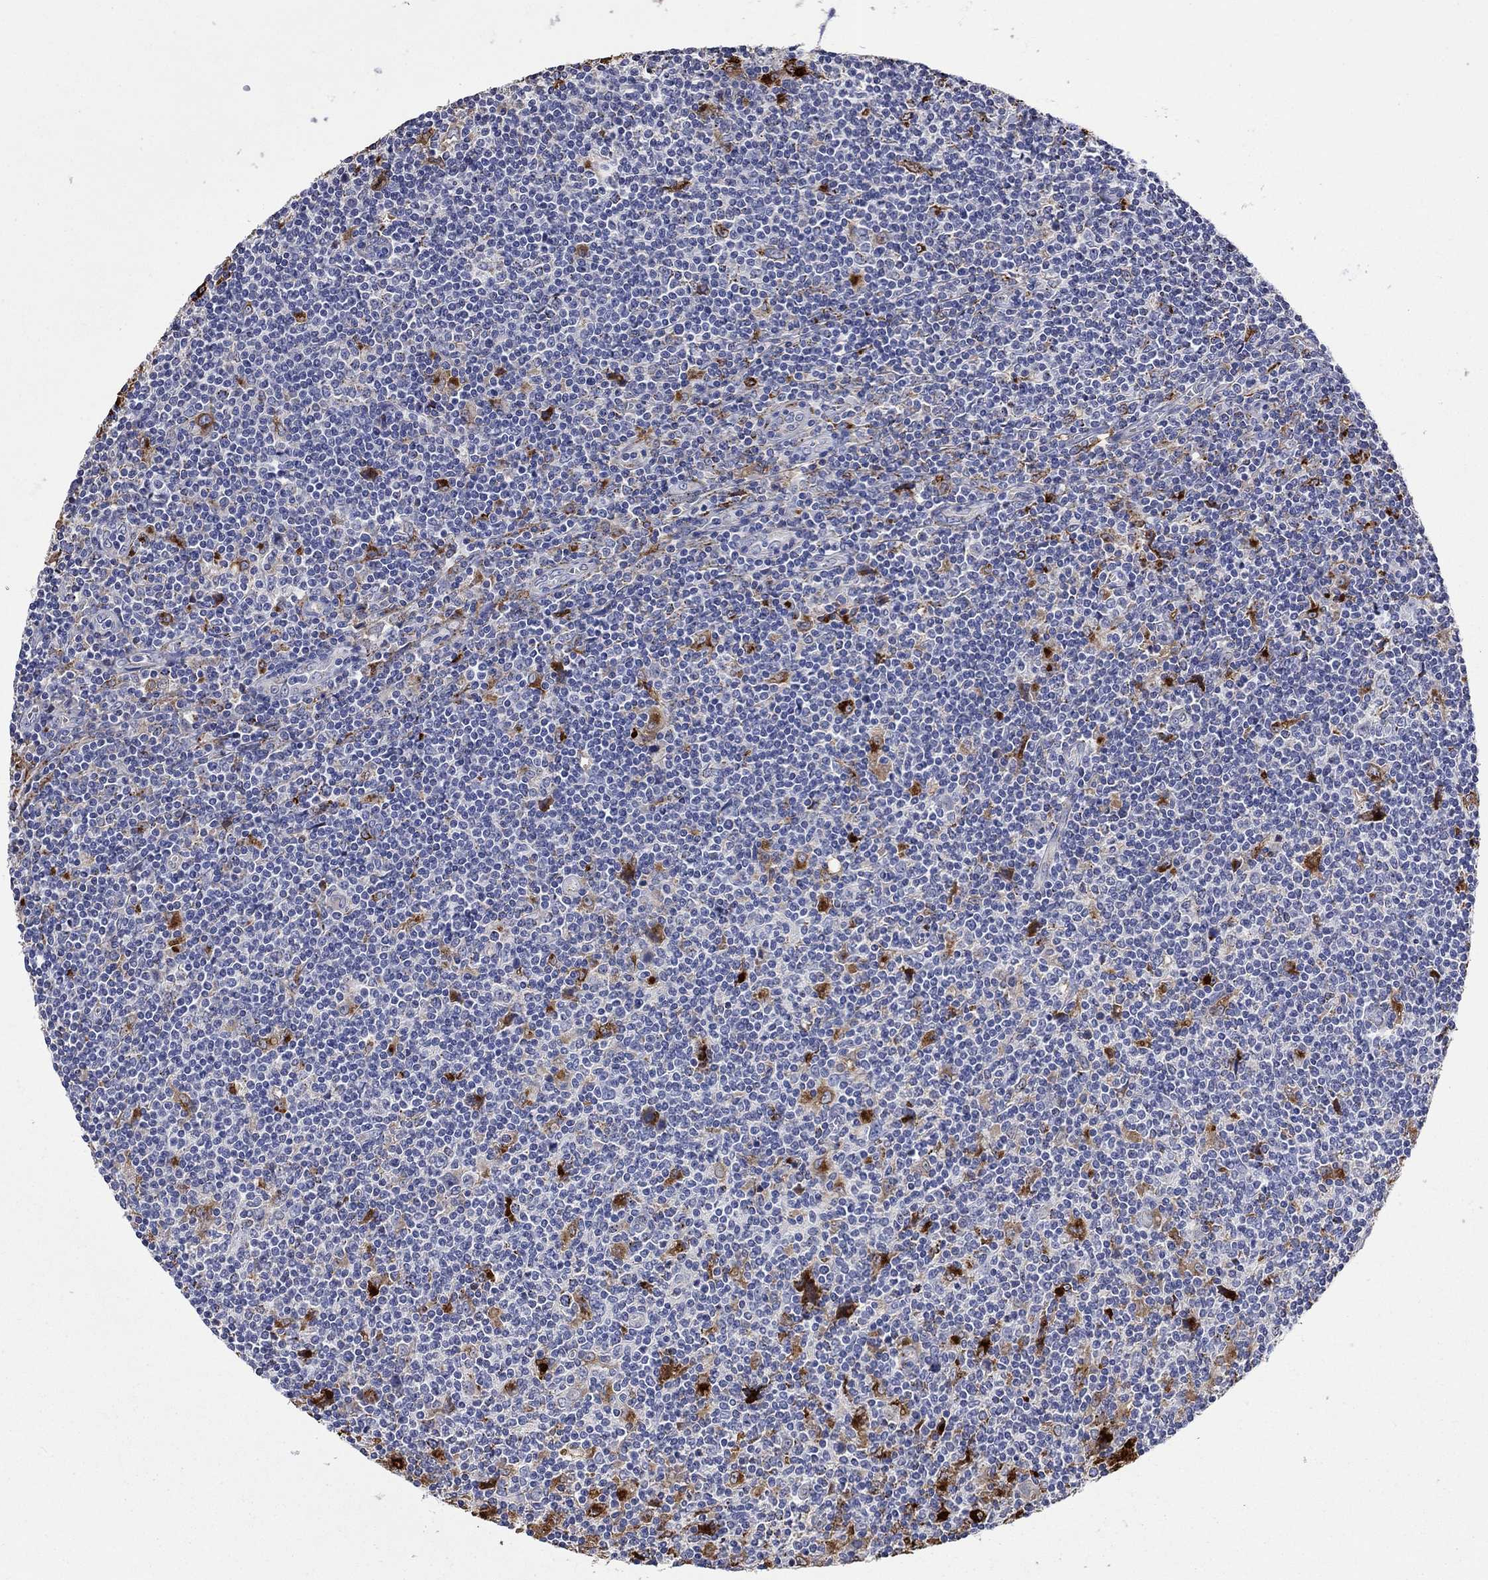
{"staining": {"intensity": "negative", "quantity": "none", "location": "none"}, "tissue": "lymphoma", "cell_type": "Tumor cells", "image_type": "cancer", "snomed": [{"axis": "morphology", "description": "Hodgkin's disease, NOS"}, {"axis": "topography", "description": "Lymph node"}], "caption": "DAB immunohistochemical staining of human Hodgkin's disease shows no significant positivity in tumor cells.", "gene": "CTSB", "patient": {"sex": "male", "age": 40}}